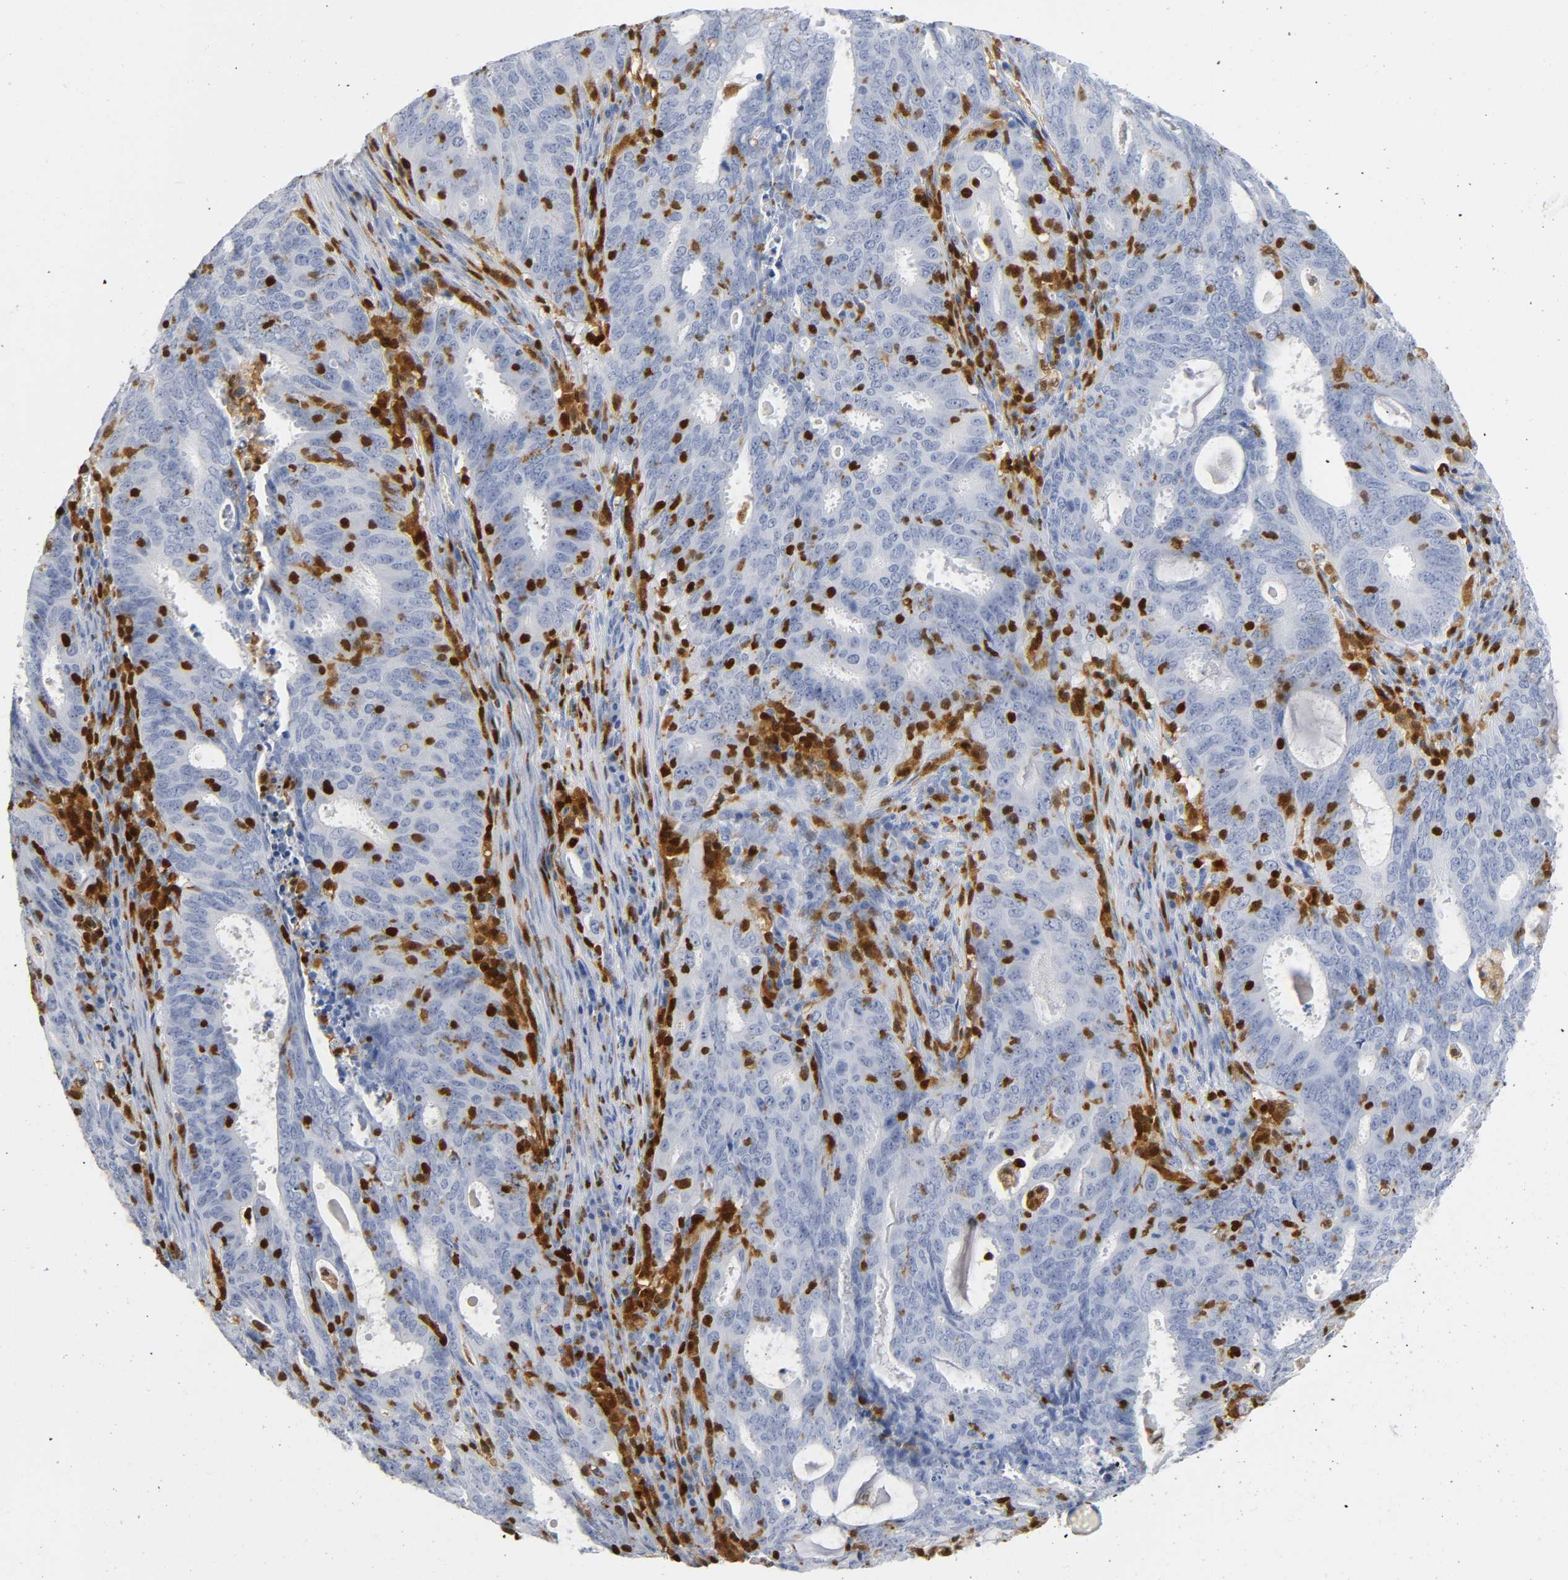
{"staining": {"intensity": "negative", "quantity": "none", "location": "none"}, "tissue": "cervical cancer", "cell_type": "Tumor cells", "image_type": "cancer", "snomed": [{"axis": "morphology", "description": "Adenocarcinoma, NOS"}, {"axis": "topography", "description": "Cervix"}], "caption": "Image shows no protein positivity in tumor cells of cervical cancer (adenocarcinoma) tissue. (Stains: DAB (3,3'-diaminobenzidine) immunohistochemistry (IHC) with hematoxylin counter stain, Microscopy: brightfield microscopy at high magnification).", "gene": "DOK2", "patient": {"sex": "female", "age": 44}}